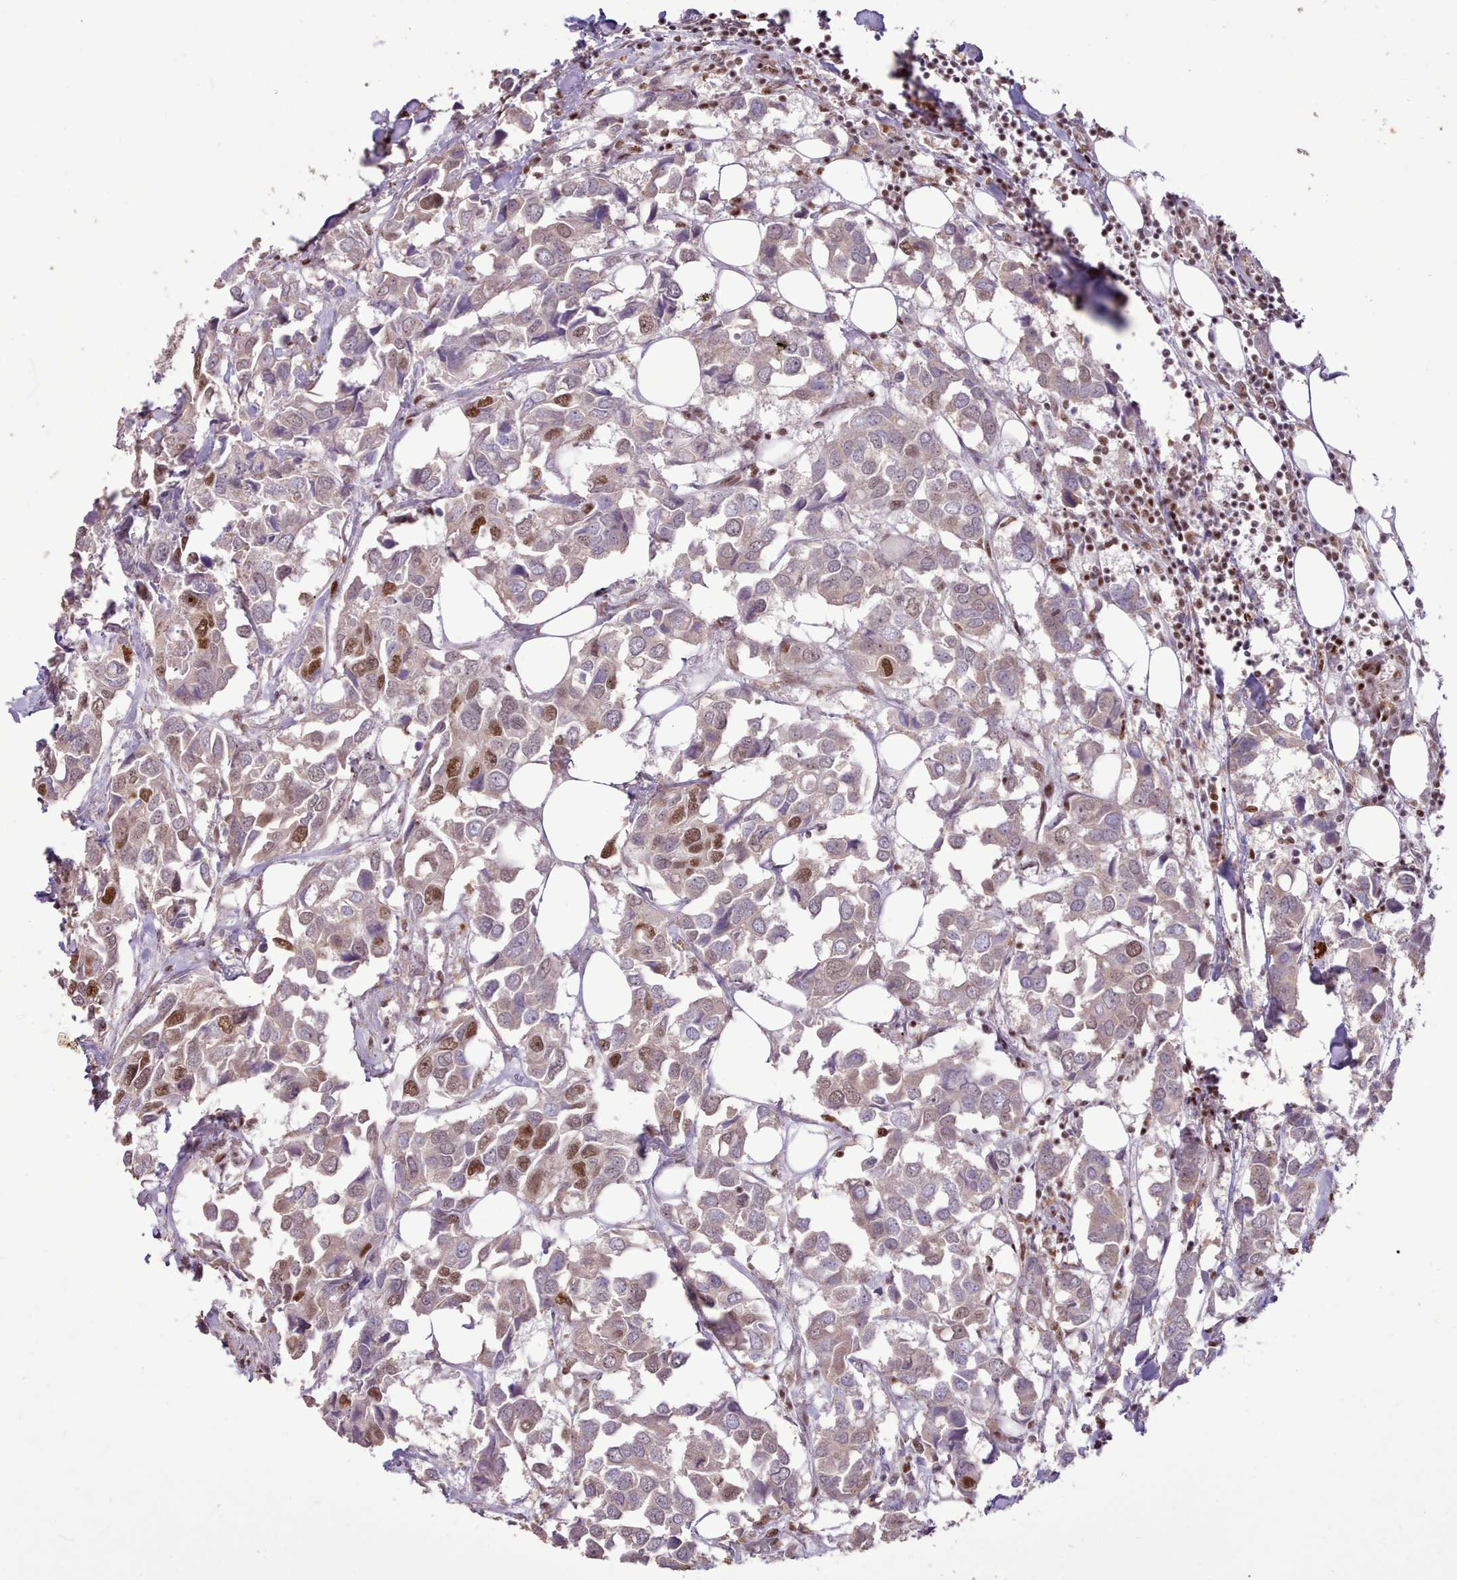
{"staining": {"intensity": "moderate", "quantity": "<25%", "location": "nuclear"}, "tissue": "breast cancer", "cell_type": "Tumor cells", "image_type": "cancer", "snomed": [{"axis": "morphology", "description": "Duct carcinoma"}, {"axis": "topography", "description": "Breast"}], "caption": "Protein expression analysis of breast cancer demonstrates moderate nuclear expression in about <25% of tumor cells.", "gene": "TAF15", "patient": {"sex": "female", "age": 83}}